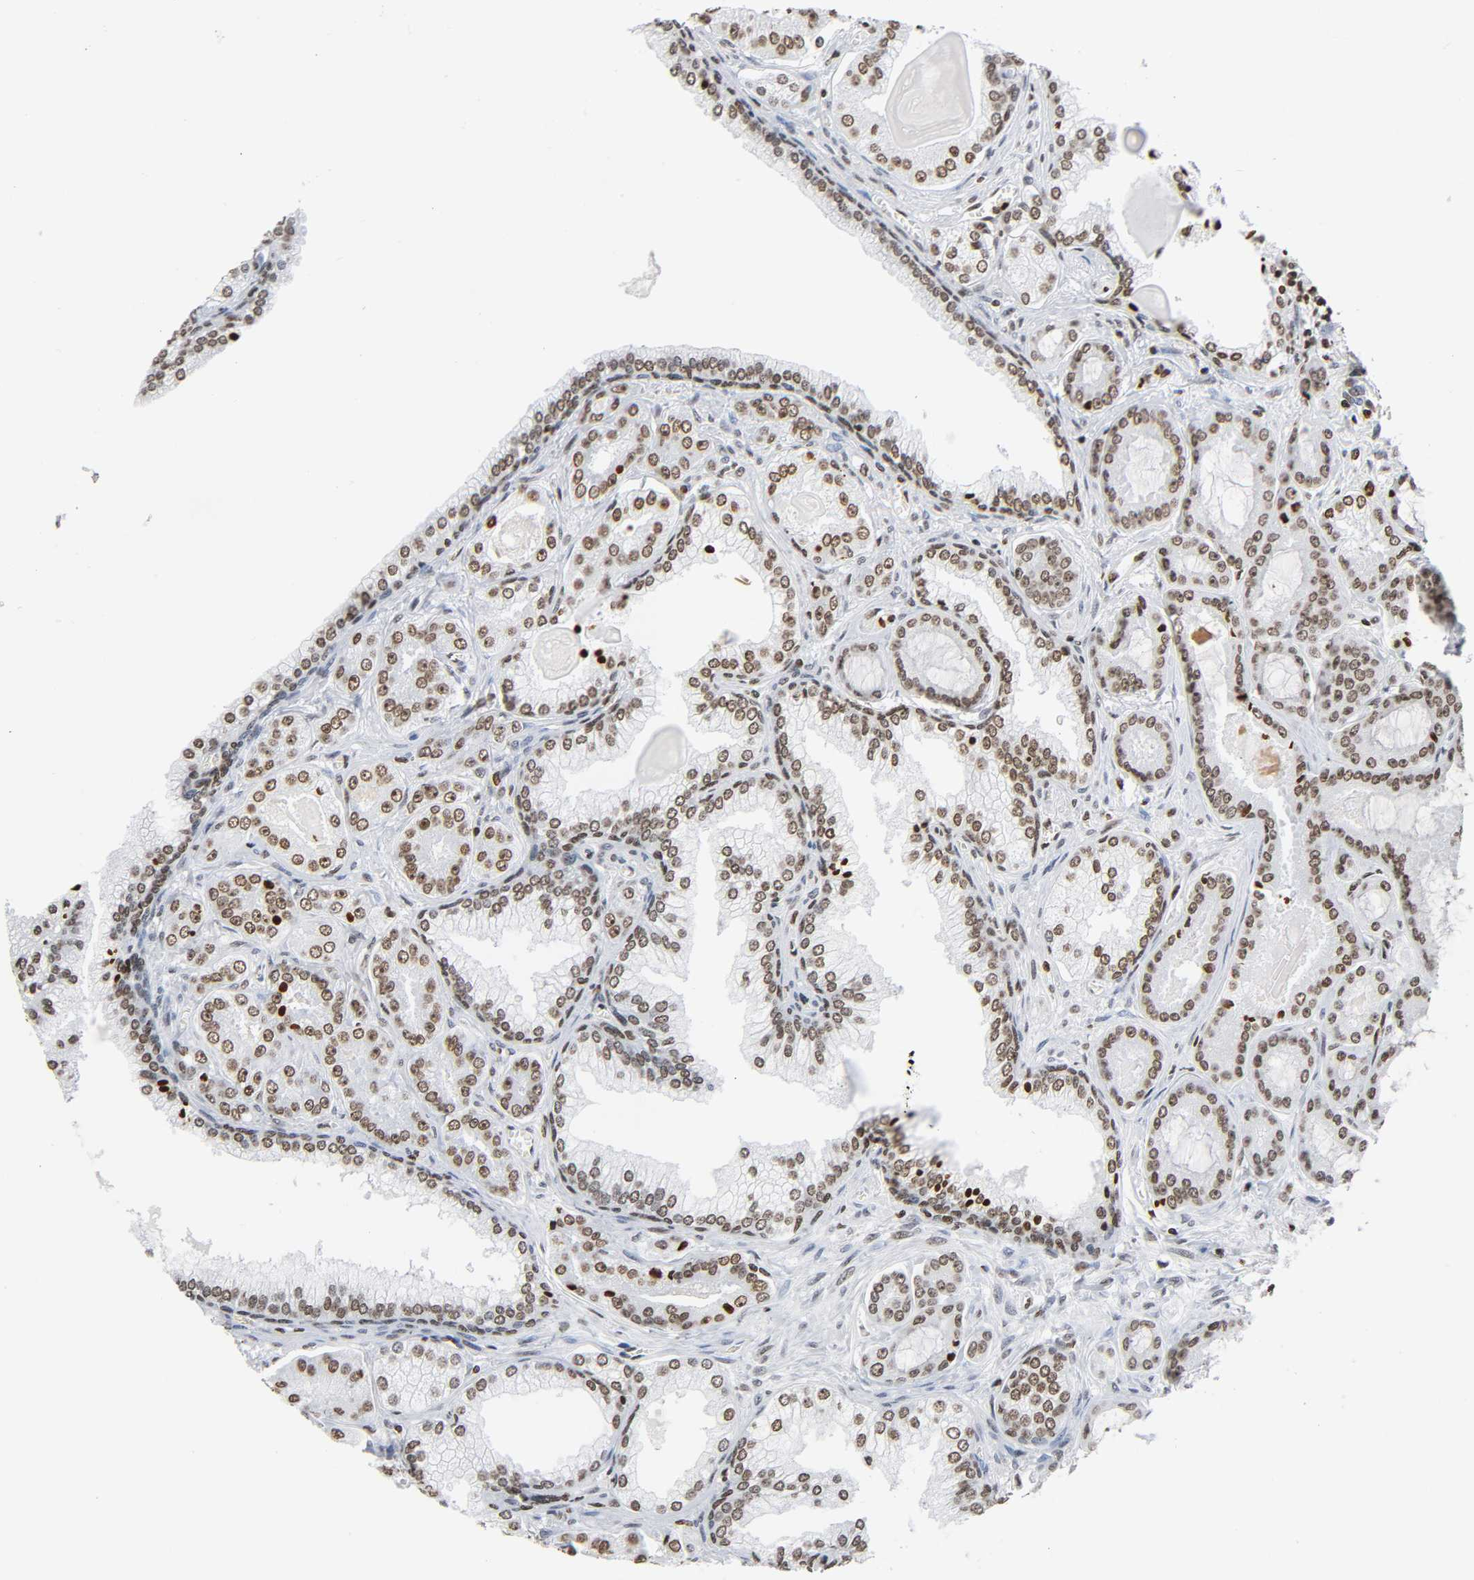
{"staining": {"intensity": "moderate", "quantity": ">75%", "location": "nuclear"}, "tissue": "prostate cancer", "cell_type": "Tumor cells", "image_type": "cancer", "snomed": [{"axis": "morphology", "description": "Adenocarcinoma, Low grade"}, {"axis": "topography", "description": "Prostate"}], "caption": "There is medium levels of moderate nuclear positivity in tumor cells of prostate cancer (low-grade adenocarcinoma), as demonstrated by immunohistochemical staining (brown color).", "gene": "HOXA6", "patient": {"sex": "male", "age": 59}}